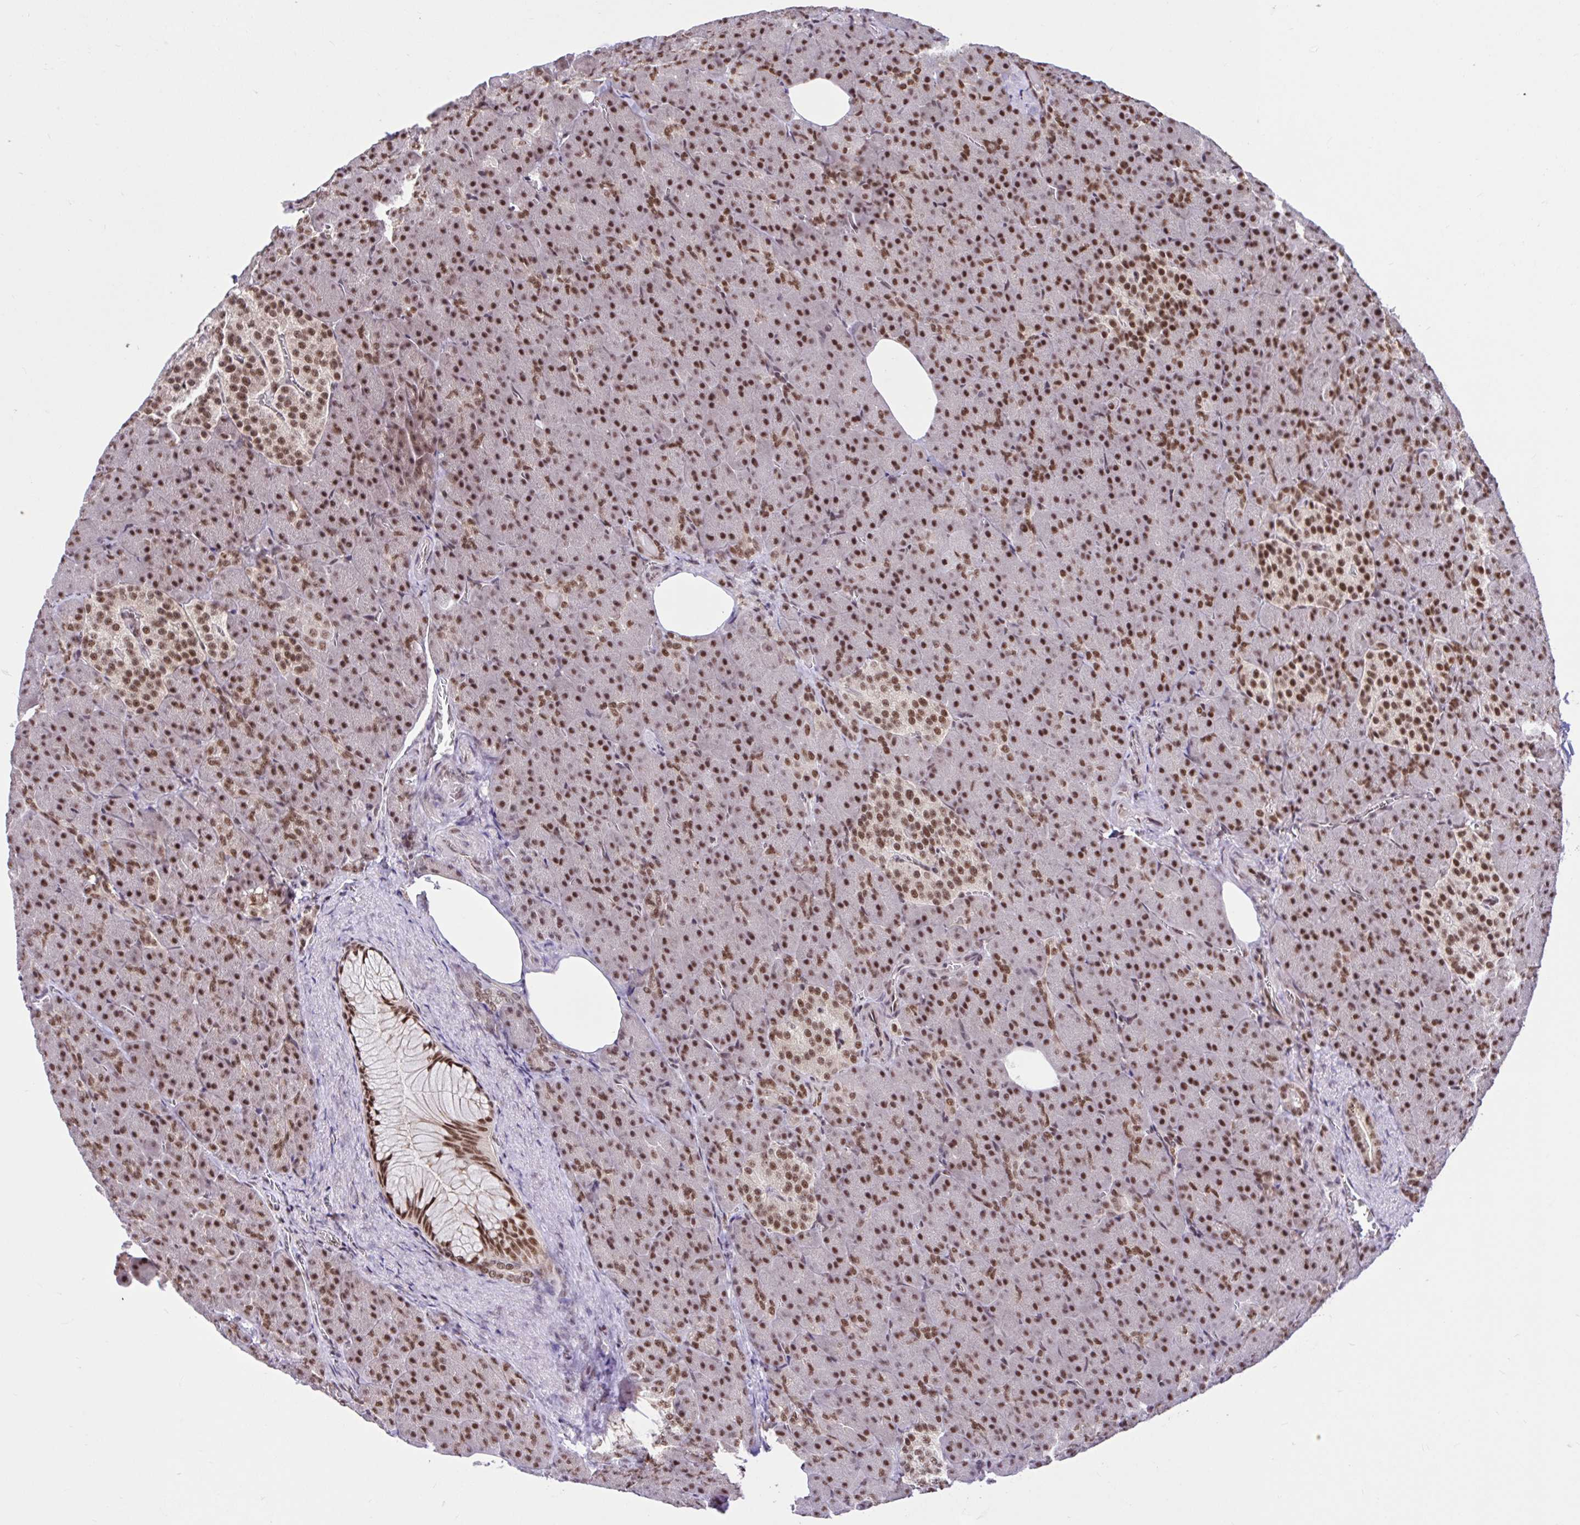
{"staining": {"intensity": "moderate", "quantity": ">75%", "location": "nuclear"}, "tissue": "pancreas", "cell_type": "Exocrine glandular cells", "image_type": "normal", "snomed": [{"axis": "morphology", "description": "Normal tissue, NOS"}, {"axis": "topography", "description": "Pancreas"}], "caption": "Immunohistochemistry (IHC) staining of normal pancreas, which displays medium levels of moderate nuclear staining in about >75% of exocrine glandular cells indicating moderate nuclear protein staining. The staining was performed using DAB (brown) for protein detection and nuclei were counterstained in hematoxylin (blue).", "gene": "CCDC12", "patient": {"sex": "female", "age": 74}}